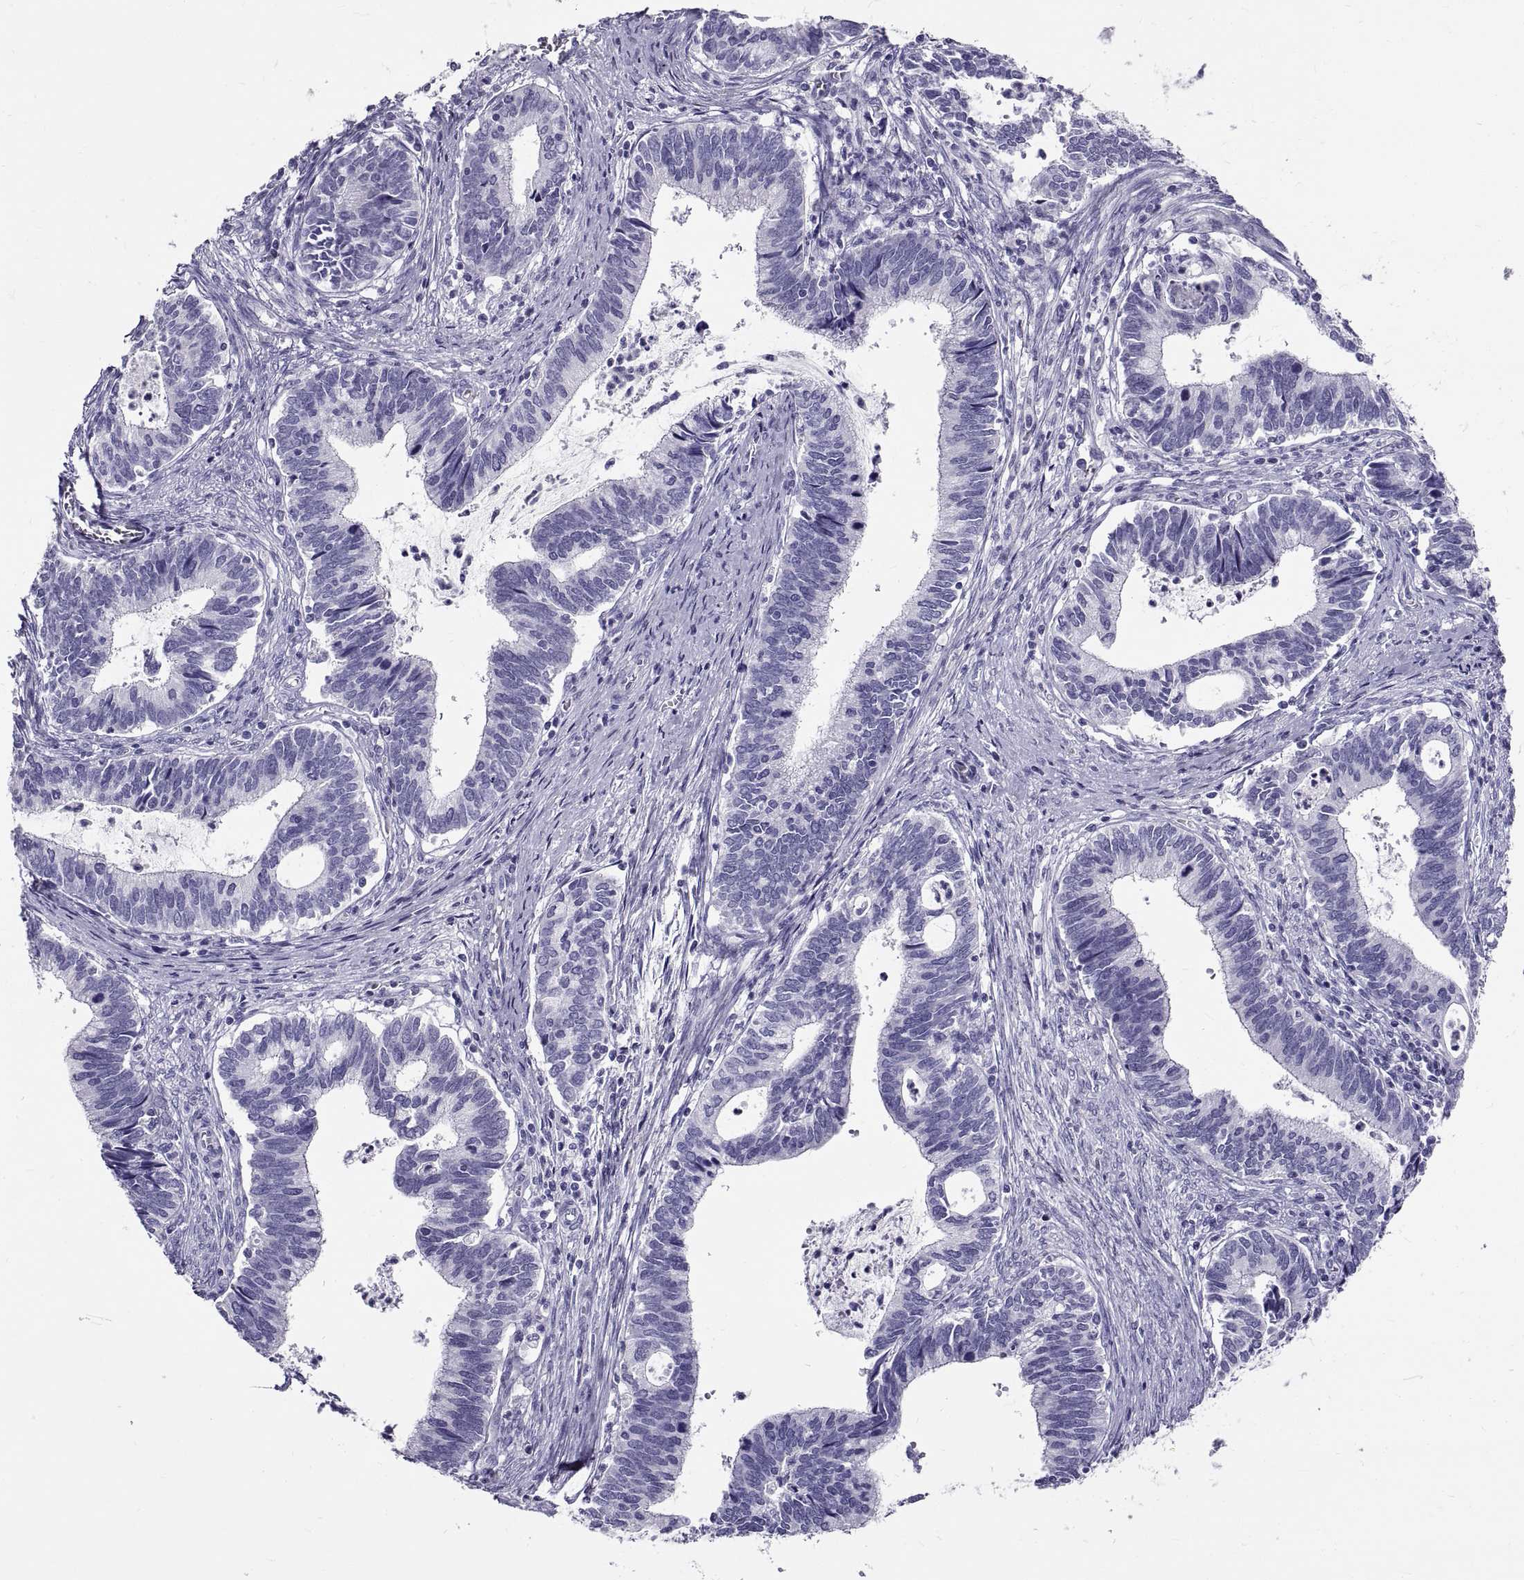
{"staining": {"intensity": "negative", "quantity": "none", "location": "none"}, "tissue": "cervical cancer", "cell_type": "Tumor cells", "image_type": "cancer", "snomed": [{"axis": "morphology", "description": "Adenocarcinoma, NOS"}, {"axis": "topography", "description": "Cervix"}], "caption": "A high-resolution photomicrograph shows immunohistochemistry (IHC) staining of cervical cancer (adenocarcinoma), which exhibits no significant staining in tumor cells. (IHC, brightfield microscopy, high magnification).", "gene": "GNG12", "patient": {"sex": "female", "age": 42}}